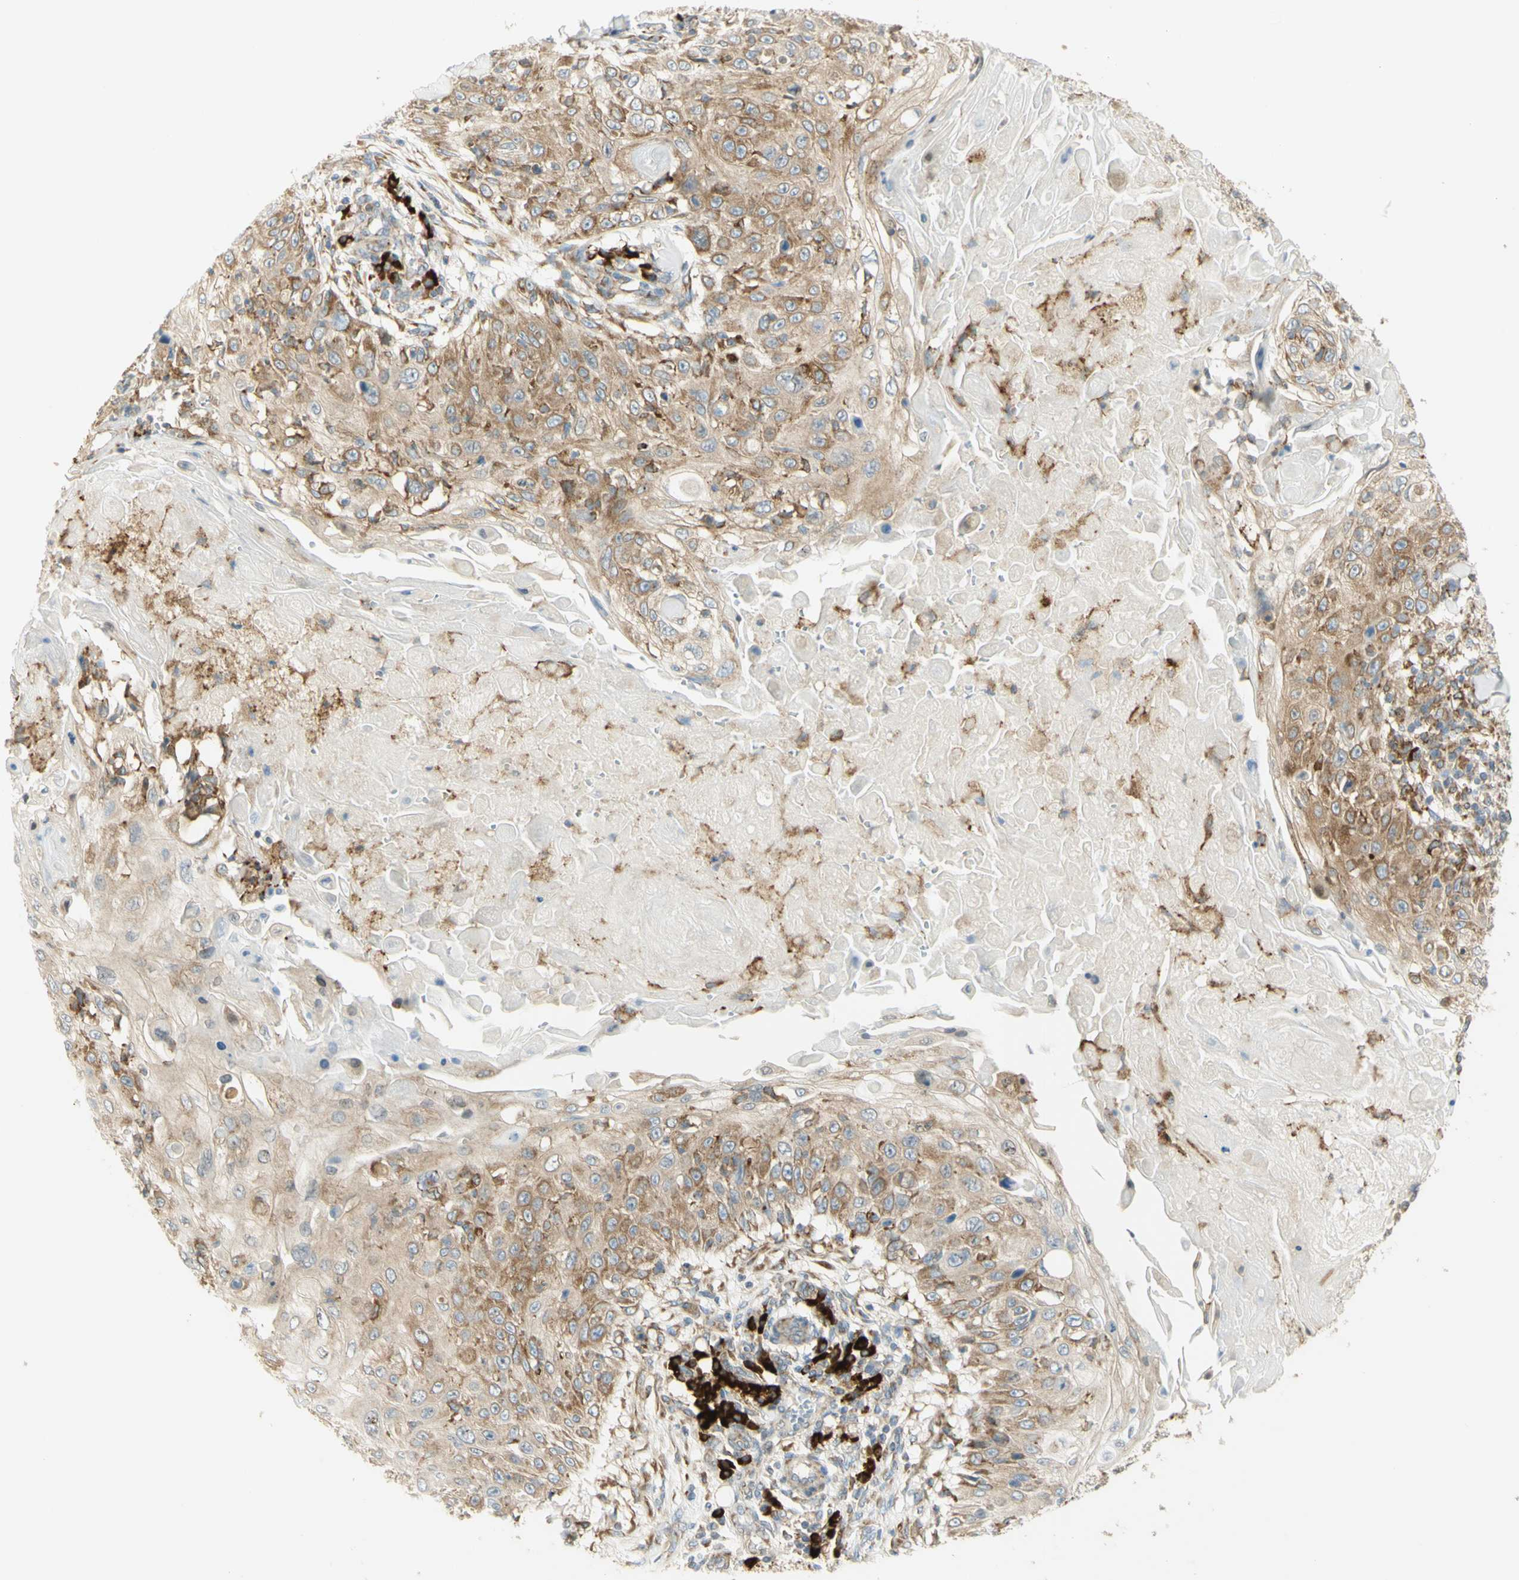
{"staining": {"intensity": "moderate", "quantity": ">75%", "location": "cytoplasmic/membranous"}, "tissue": "skin cancer", "cell_type": "Tumor cells", "image_type": "cancer", "snomed": [{"axis": "morphology", "description": "Squamous cell carcinoma, NOS"}, {"axis": "topography", "description": "Skin"}], "caption": "Immunohistochemical staining of squamous cell carcinoma (skin) displays medium levels of moderate cytoplasmic/membranous protein expression in approximately >75% of tumor cells.", "gene": "MANF", "patient": {"sex": "male", "age": 86}}